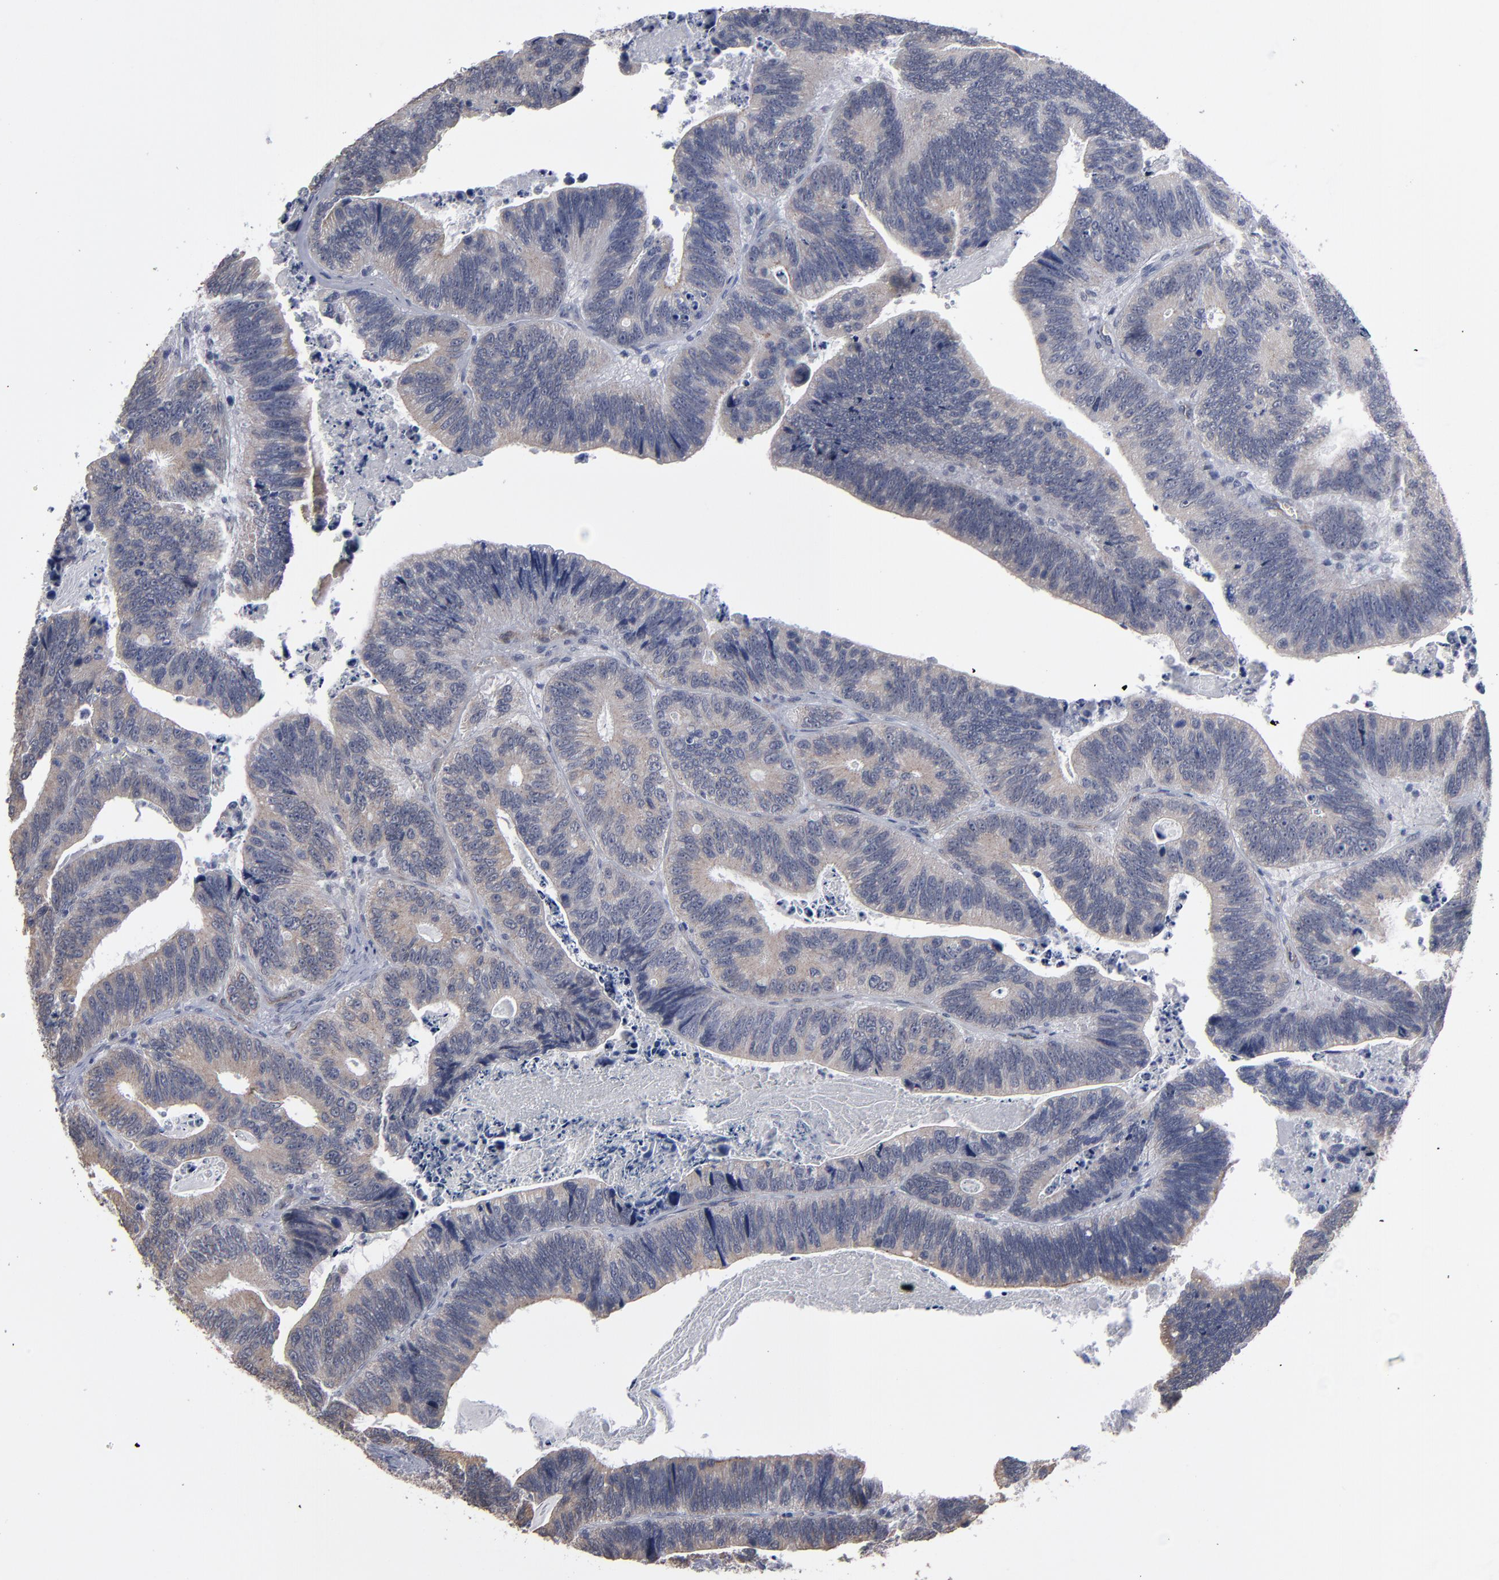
{"staining": {"intensity": "weak", "quantity": ">75%", "location": "cytoplasmic/membranous"}, "tissue": "colorectal cancer", "cell_type": "Tumor cells", "image_type": "cancer", "snomed": [{"axis": "morphology", "description": "Adenocarcinoma, NOS"}, {"axis": "topography", "description": "Colon"}], "caption": "IHC of human colorectal cancer displays low levels of weak cytoplasmic/membranous positivity in about >75% of tumor cells.", "gene": "ZNF175", "patient": {"sex": "male", "age": 72}}